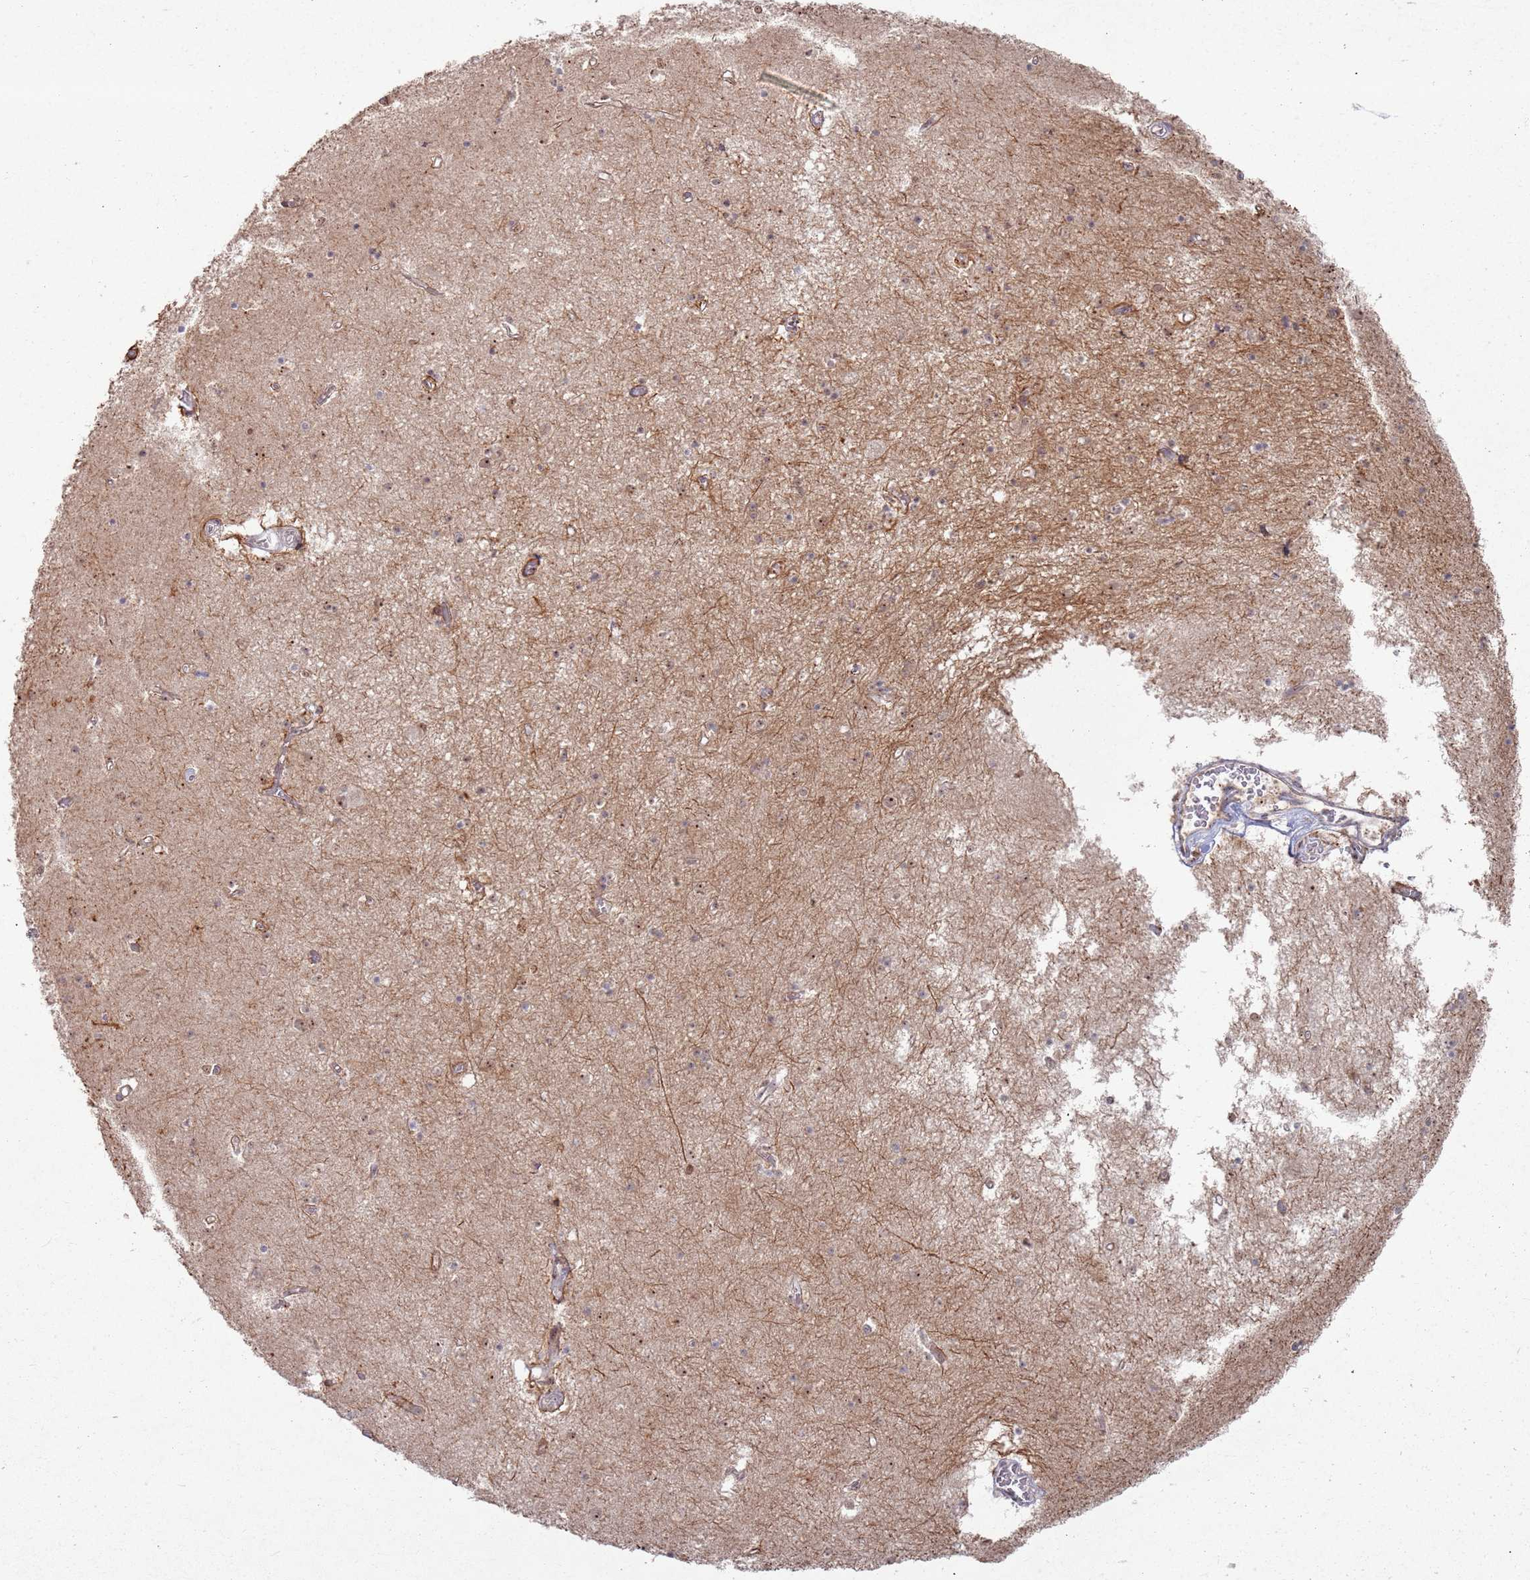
{"staining": {"intensity": "moderate", "quantity": "25%-75%", "location": "nuclear"}, "tissue": "hippocampus", "cell_type": "Glial cells", "image_type": "normal", "snomed": [{"axis": "morphology", "description": "Normal tissue, NOS"}, {"axis": "topography", "description": "Hippocampus"}], "caption": "Glial cells demonstrate medium levels of moderate nuclear staining in about 25%-75% of cells in unremarkable human hippocampus. (brown staining indicates protein expression, while blue staining denotes nuclei).", "gene": "UTP11", "patient": {"sex": "male", "age": 70}}